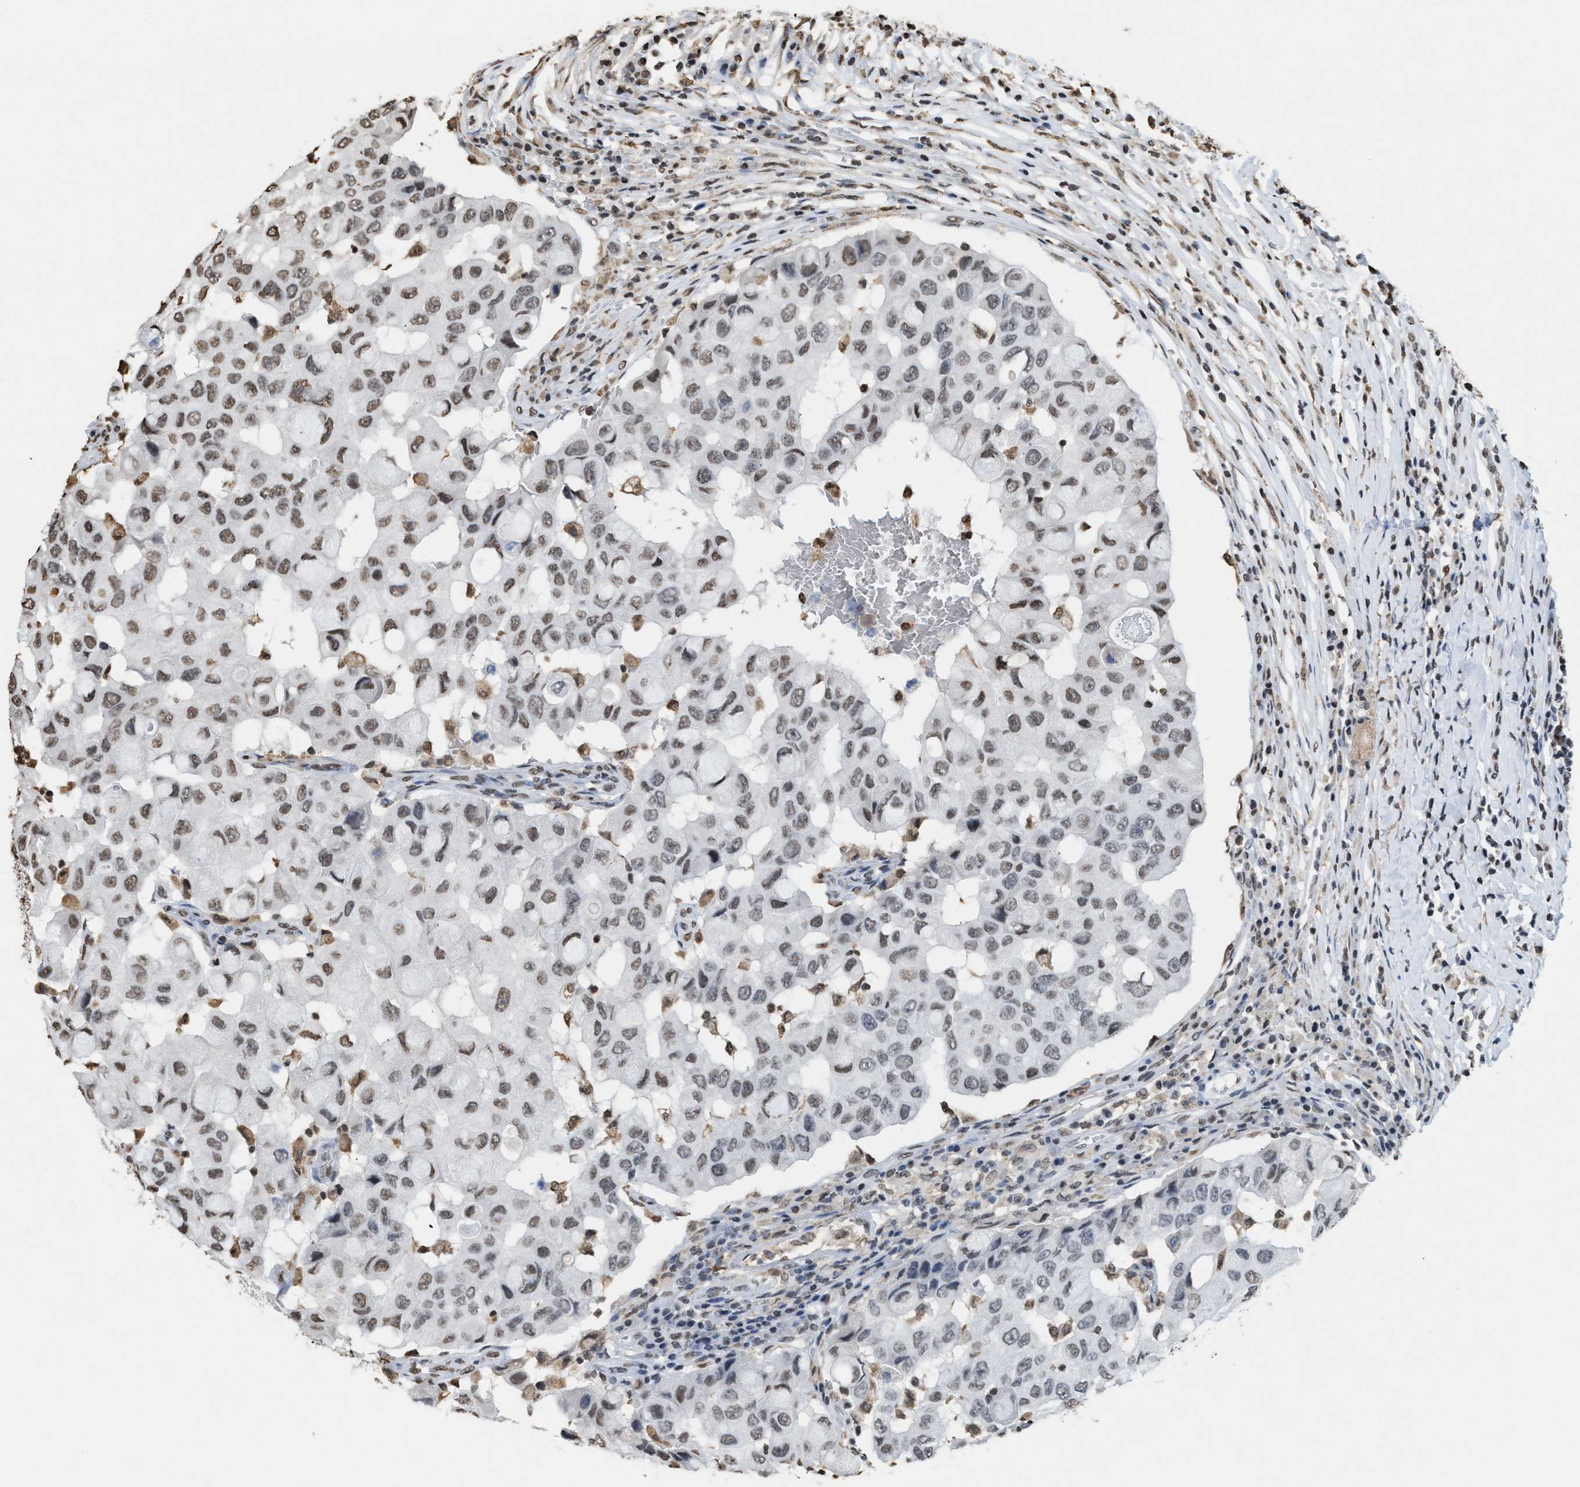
{"staining": {"intensity": "moderate", "quantity": "<25%", "location": "nuclear"}, "tissue": "breast cancer", "cell_type": "Tumor cells", "image_type": "cancer", "snomed": [{"axis": "morphology", "description": "Duct carcinoma"}, {"axis": "topography", "description": "Breast"}], "caption": "Breast infiltrating ductal carcinoma was stained to show a protein in brown. There is low levels of moderate nuclear positivity in about <25% of tumor cells.", "gene": "NUP88", "patient": {"sex": "female", "age": 27}}